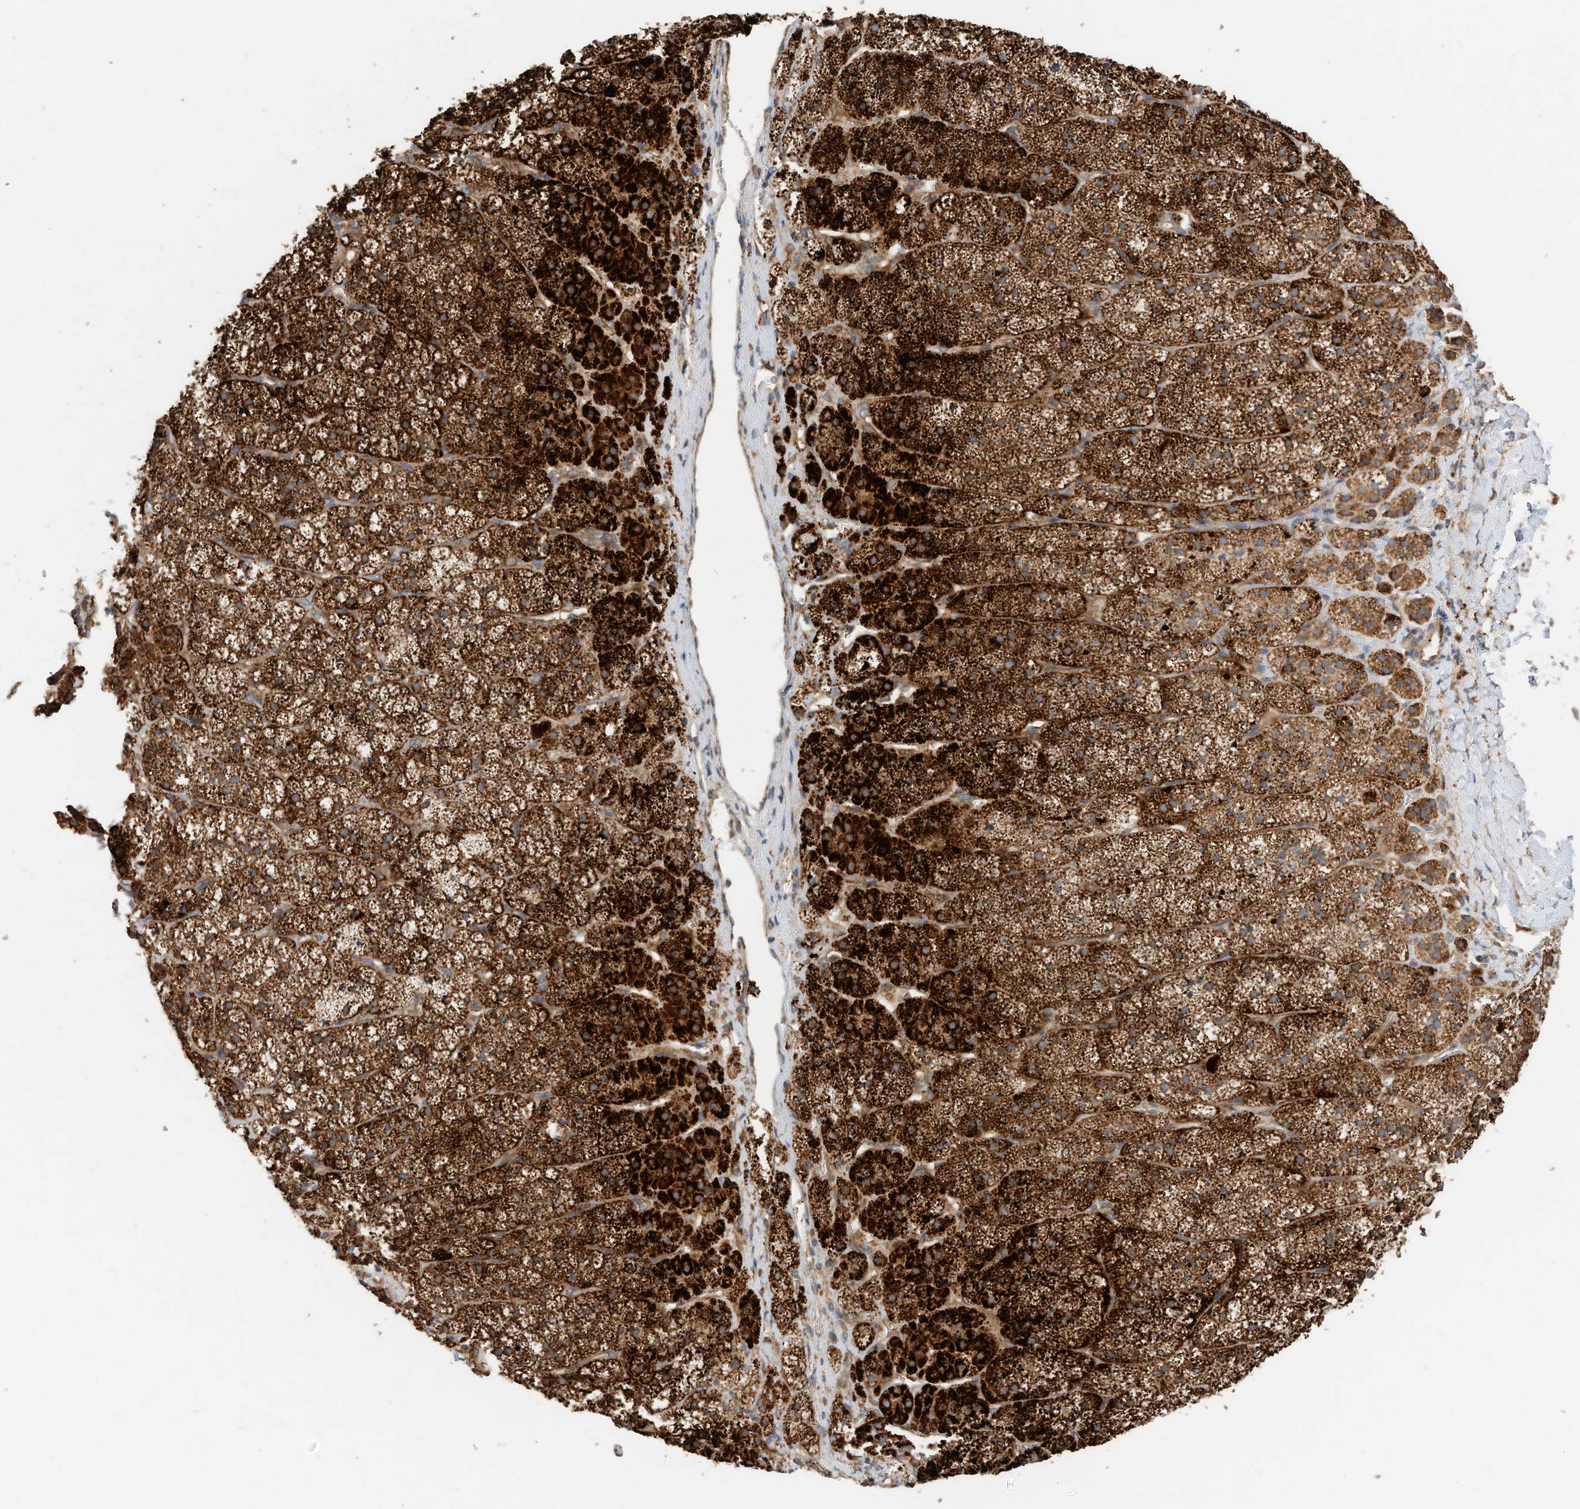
{"staining": {"intensity": "strong", "quantity": ">75%", "location": "cytoplasmic/membranous"}, "tissue": "adrenal gland", "cell_type": "Glandular cells", "image_type": "normal", "snomed": [{"axis": "morphology", "description": "Normal tissue, NOS"}, {"axis": "topography", "description": "Adrenal gland"}], "caption": "The micrograph shows staining of benign adrenal gland, revealing strong cytoplasmic/membranous protein expression (brown color) within glandular cells.", "gene": "CPAMD8", "patient": {"sex": "female", "age": 44}}